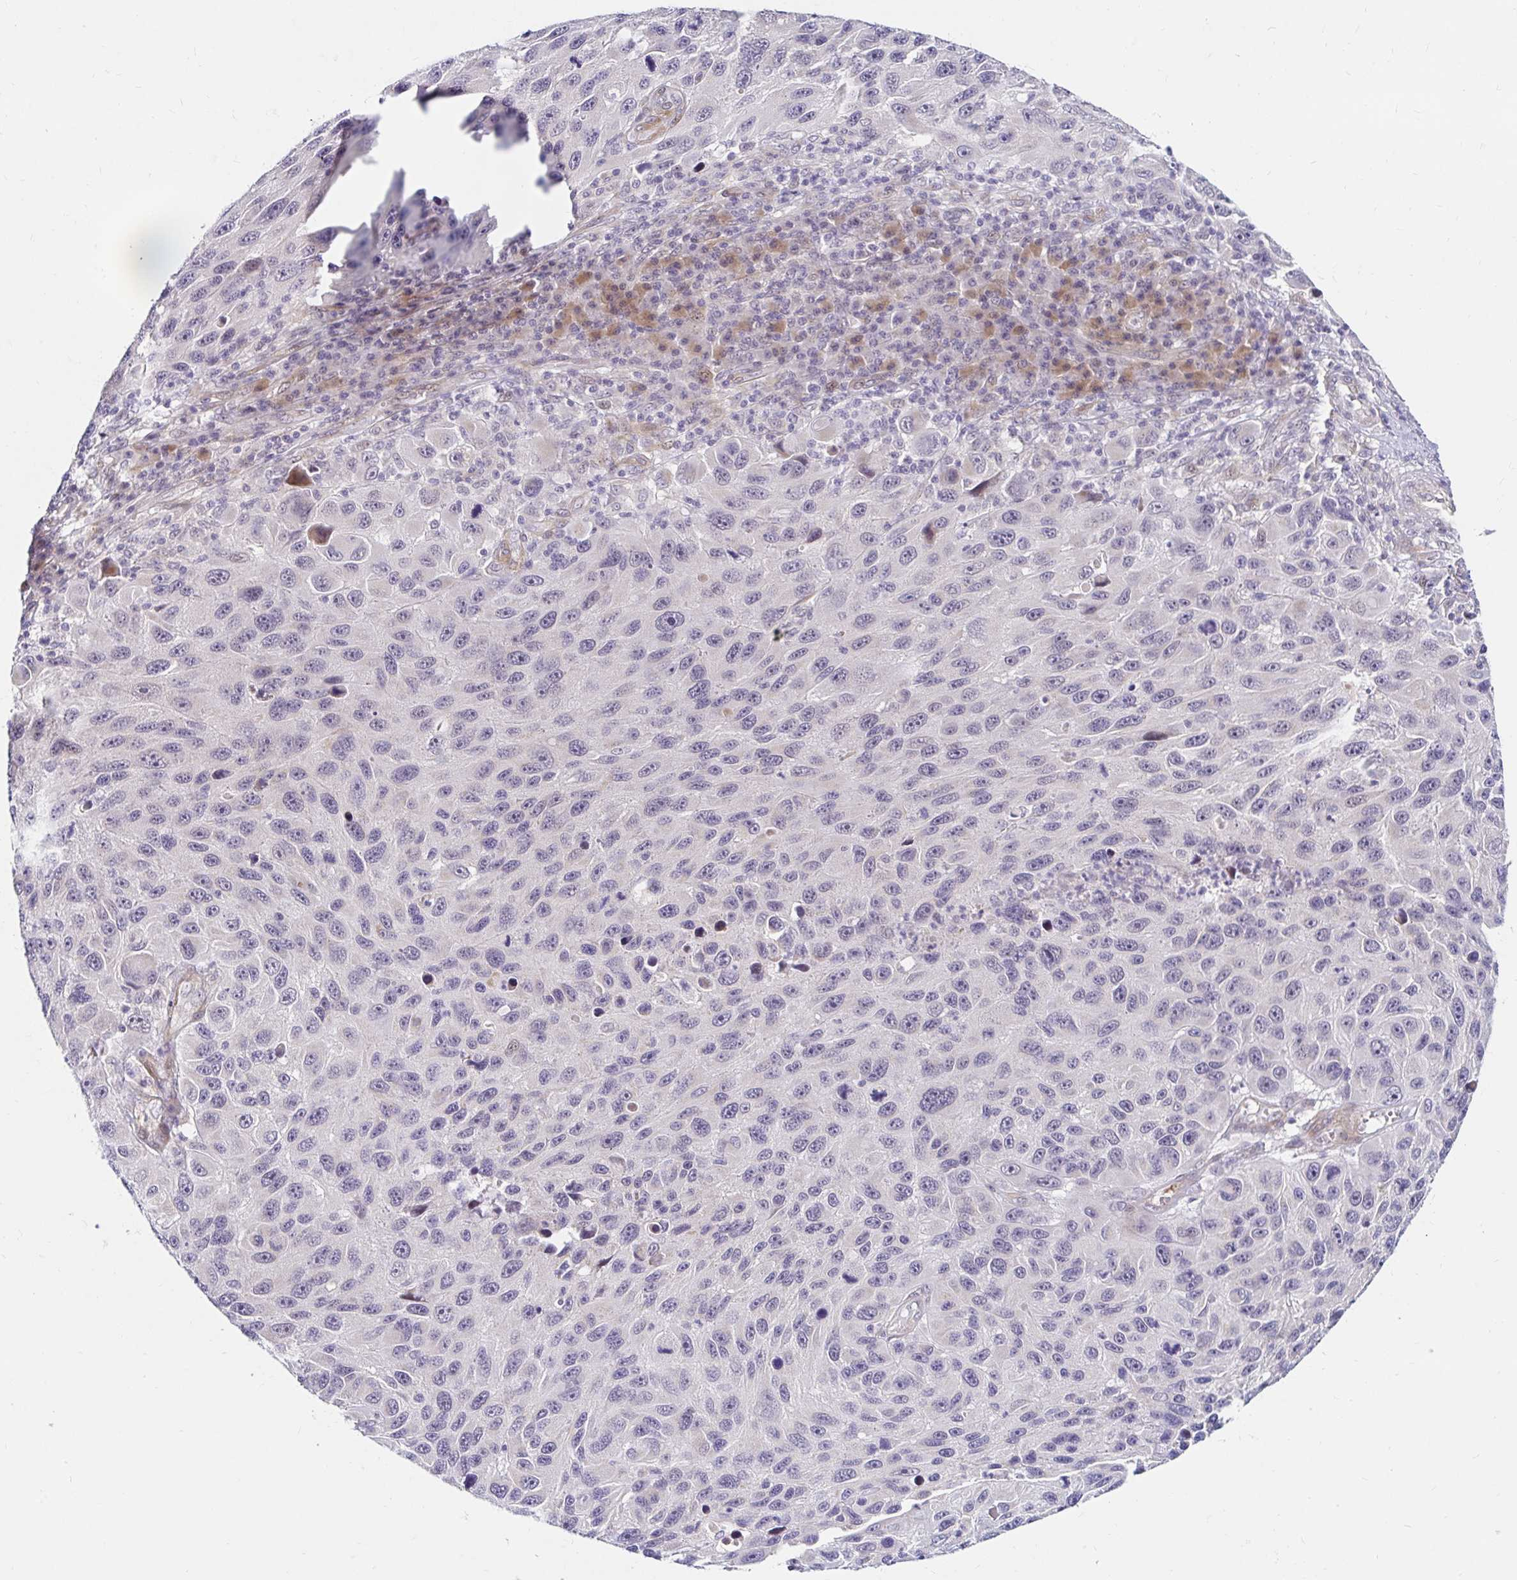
{"staining": {"intensity": "negative", "quantity": "none", "location": "none"}, "tissue": "melanoma", "cell_type": "Tumor cells", "image_type": "cancer", "snomed": [{"axis": "morphology", "description": "Malignant melanoma, NOS"}, {"axis": "topography", "description": "Skin"}], "caption": "Human malignant melanoma stained for a protein using IHC shows no staining in tumor cells.", "gene": "GUCY1A1", "patient": {"sex": "male", "age": 53}}